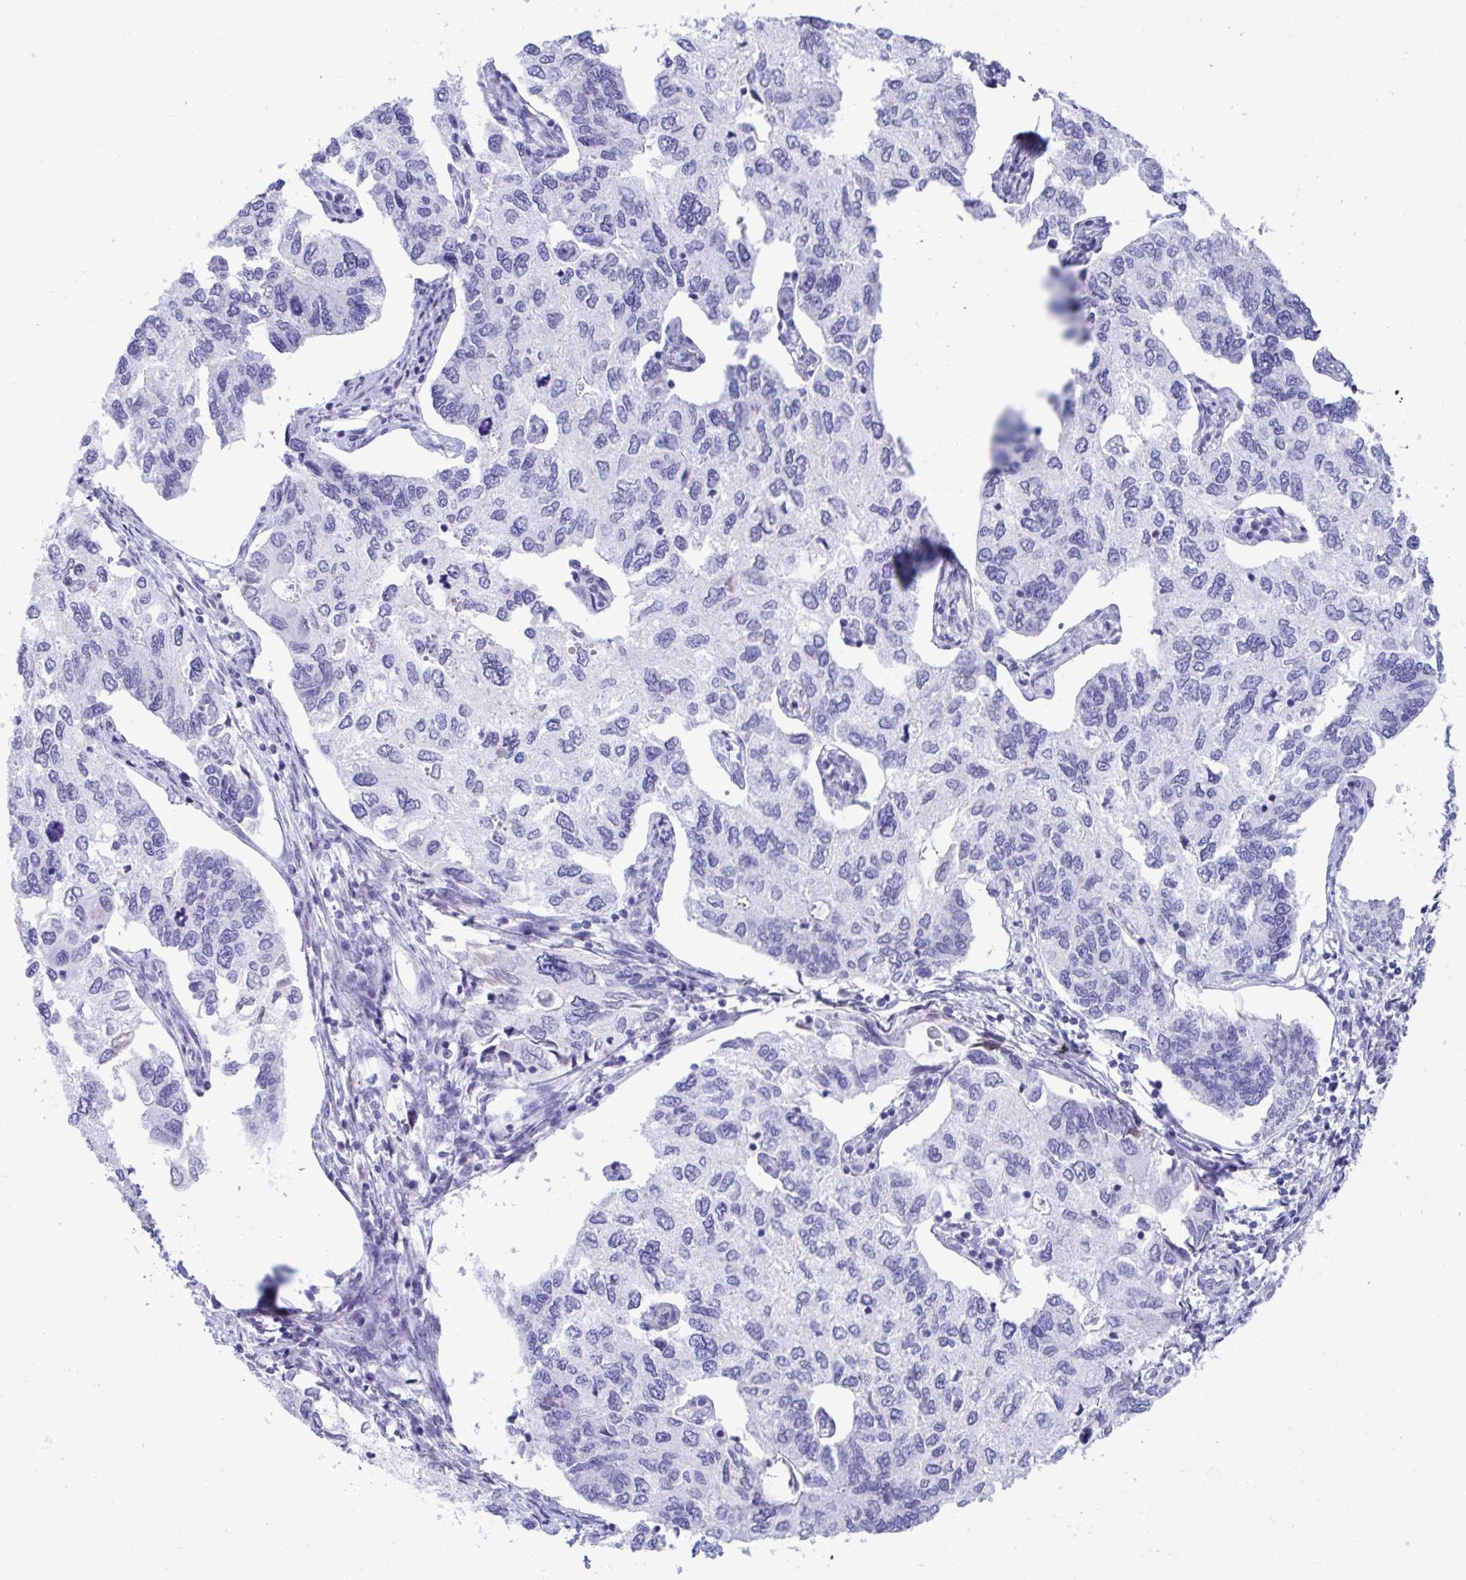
{"staining": {"intensity": "negative", "quantity": "none", "location": "none"}, "tissue": "endometrial cancer", "cell_type": "Tumor cells", "image_type": "cancer", "snomed": [{"axis": "morphology", "description": "Carcinoma, NOS"}, {"axis": "topography", "description": "Uterus"}], "caption": "Immunohistochemistry (IHC) of human endometrial carcinoma shows no positivity in tumor cells. Nuclei are stained in blue.", "gene": "CDX4", "patient": {"sex": "female", "age": 76}}